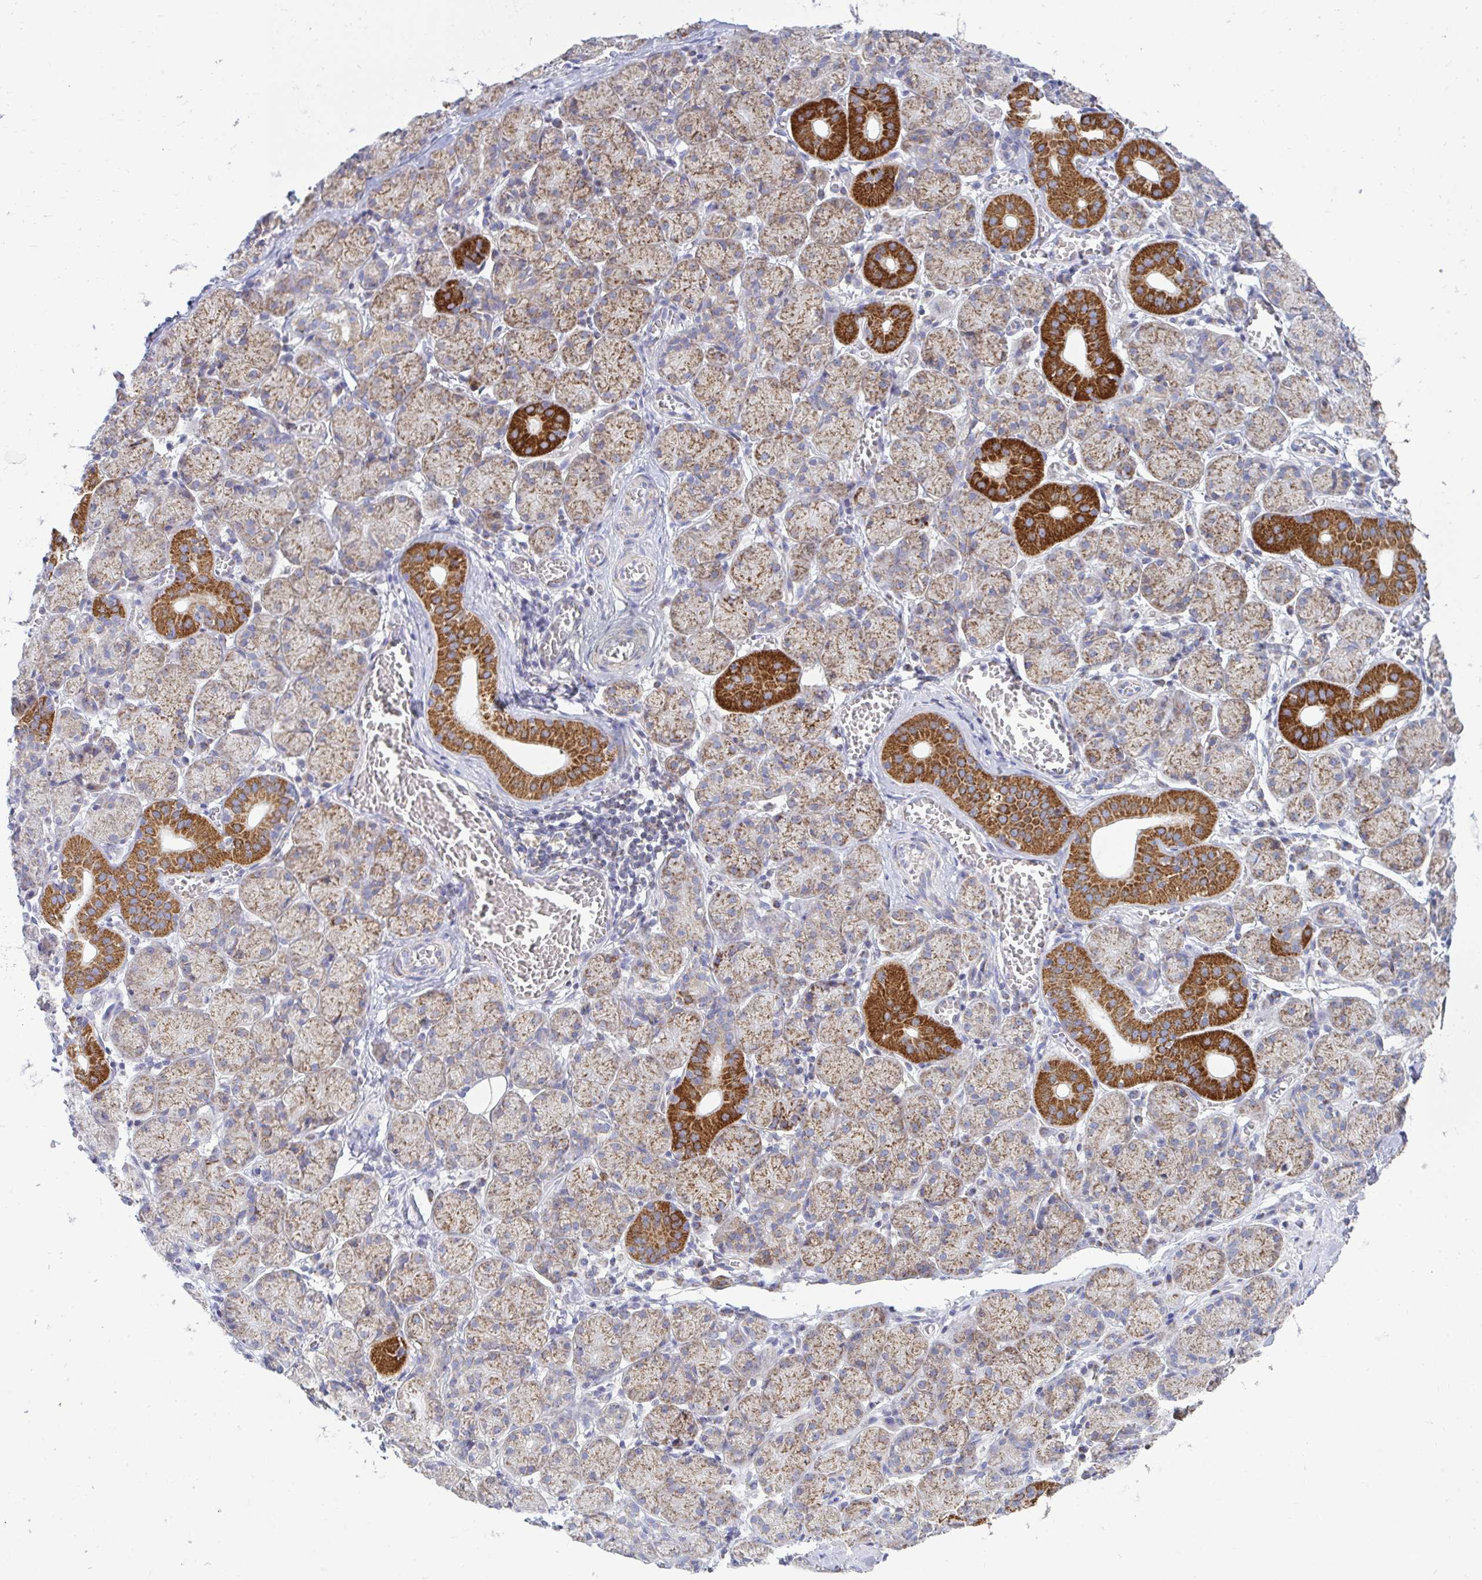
{"staining": {"intensity": "strong", "quantity": "<25%", "location": "cytoplasmic/membranous"}, "tissue": "salivary gland", "cell_type": "Glandular cells", "image_type": "normal", "snomed": [{"axis": "morphology", "description": "Normal tissue, NOS"}, {"axis": "topography", "description": "Salivary gland"}], "caption": "High-power microscopy captured an IHC photomicrograph of normal salivary gland, revealing strong cytoplasmic/membranous staining in approximately <25% of glandular cells.", "gene": "OR10R2", "patient": {"sex": "female", "age": 24}}